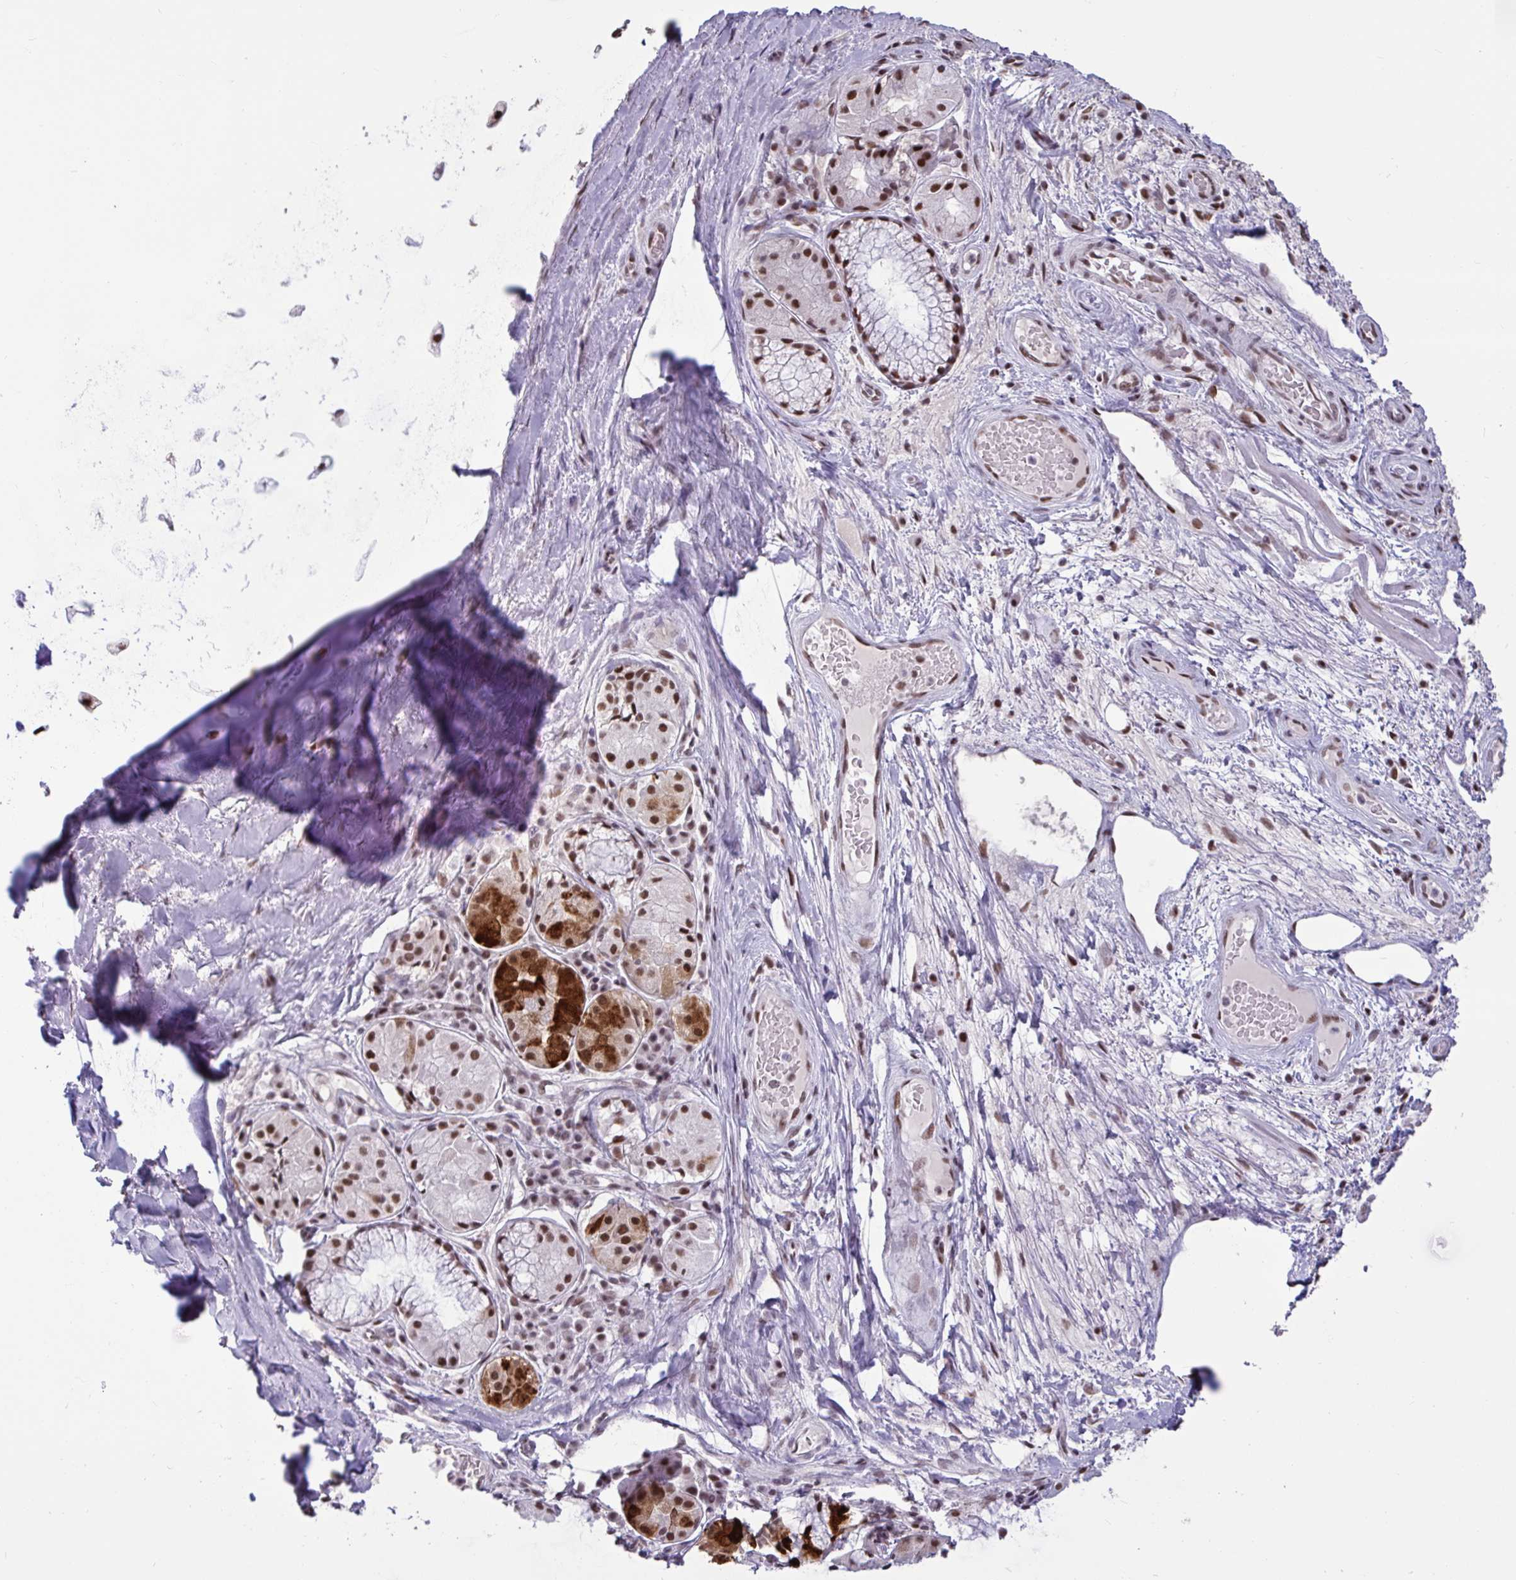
{"staining": {"intensity": "negative", "quantity": "none", "location": "none"}, "tissue": "adipose tissue", "cell_type": "Adipocytes", "image_type": "normal", "snomed": [{"axis": "morphology", "description": "Normal tissue, NOS"}, {"axis": "topography", "description": "Cartilage tissue"}, {"axis": "topography", "description": "Bronchus"}], "caption": "Immunohistochemistry of normal adipose tissue exhibits no positivity in adipocytes. (DAB immunohistochemistry visualized using brightfield microscopy, high magnification).", "gene": "CBFA2T2", "patient": {"sex": "male", "age": 64}}